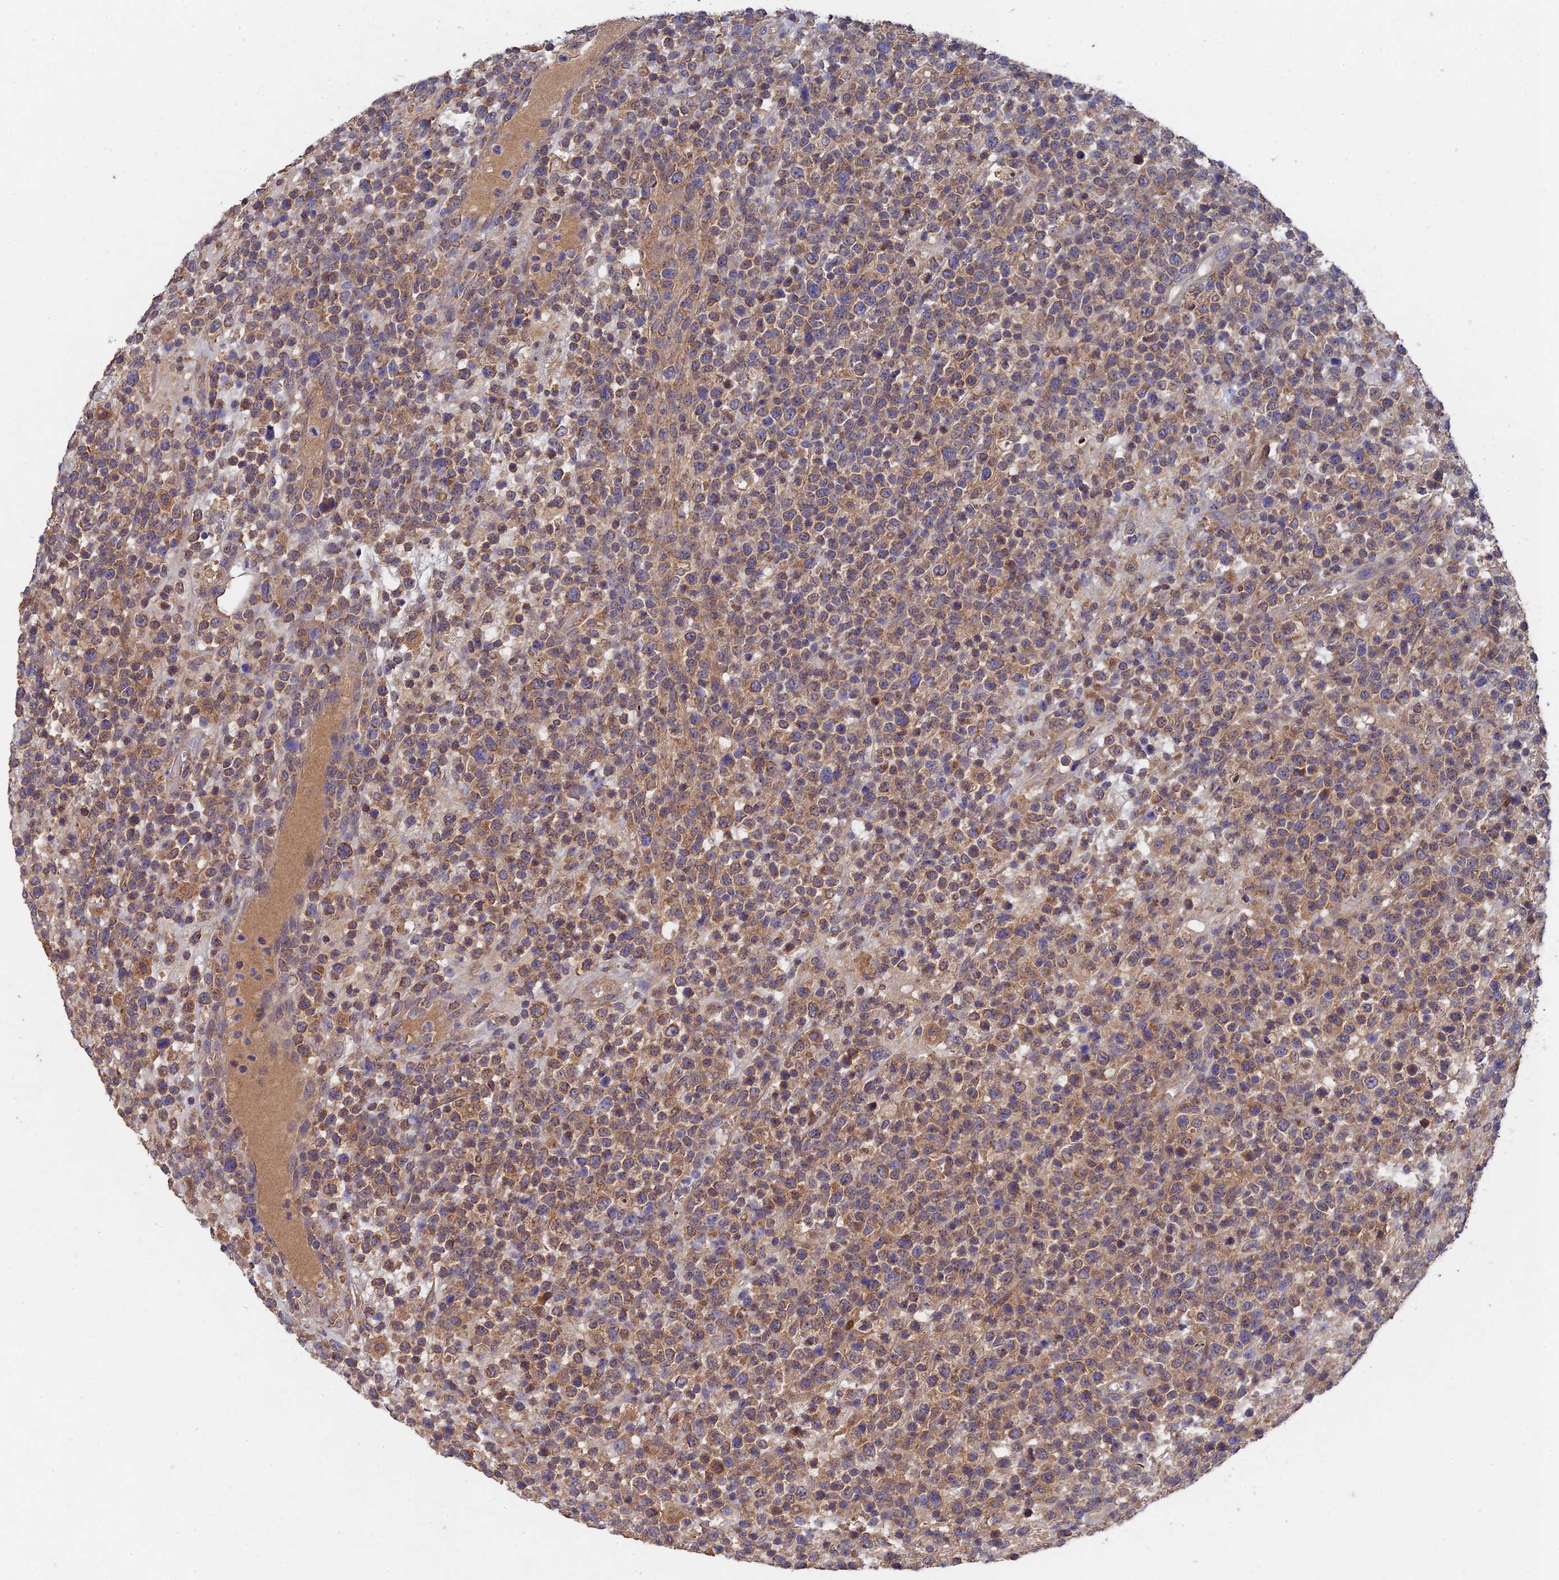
{"staining": {"intensity": "moderate", "quantity": ">75%", "location": "cytoplasmic/membranous"}, "tissue": "lymphoma", "cell_type": "Tumor cells", "image_type": "cancer", "snomed": [{"axis": "morphology", "description": "Malignant lymphoma, non-Hodgkin's type, High grade"}, {"axis": "topography", "description": "Colon"}], "caption": "A brown stain highlights moderate cytoplasmic/membranous positivity of a protein in malignant lymphoma, non-Hodgkin's type (high-grade) tumor cells.", "gene": "SLC38A11", "patient": {"sex": "female", "age": 53}}